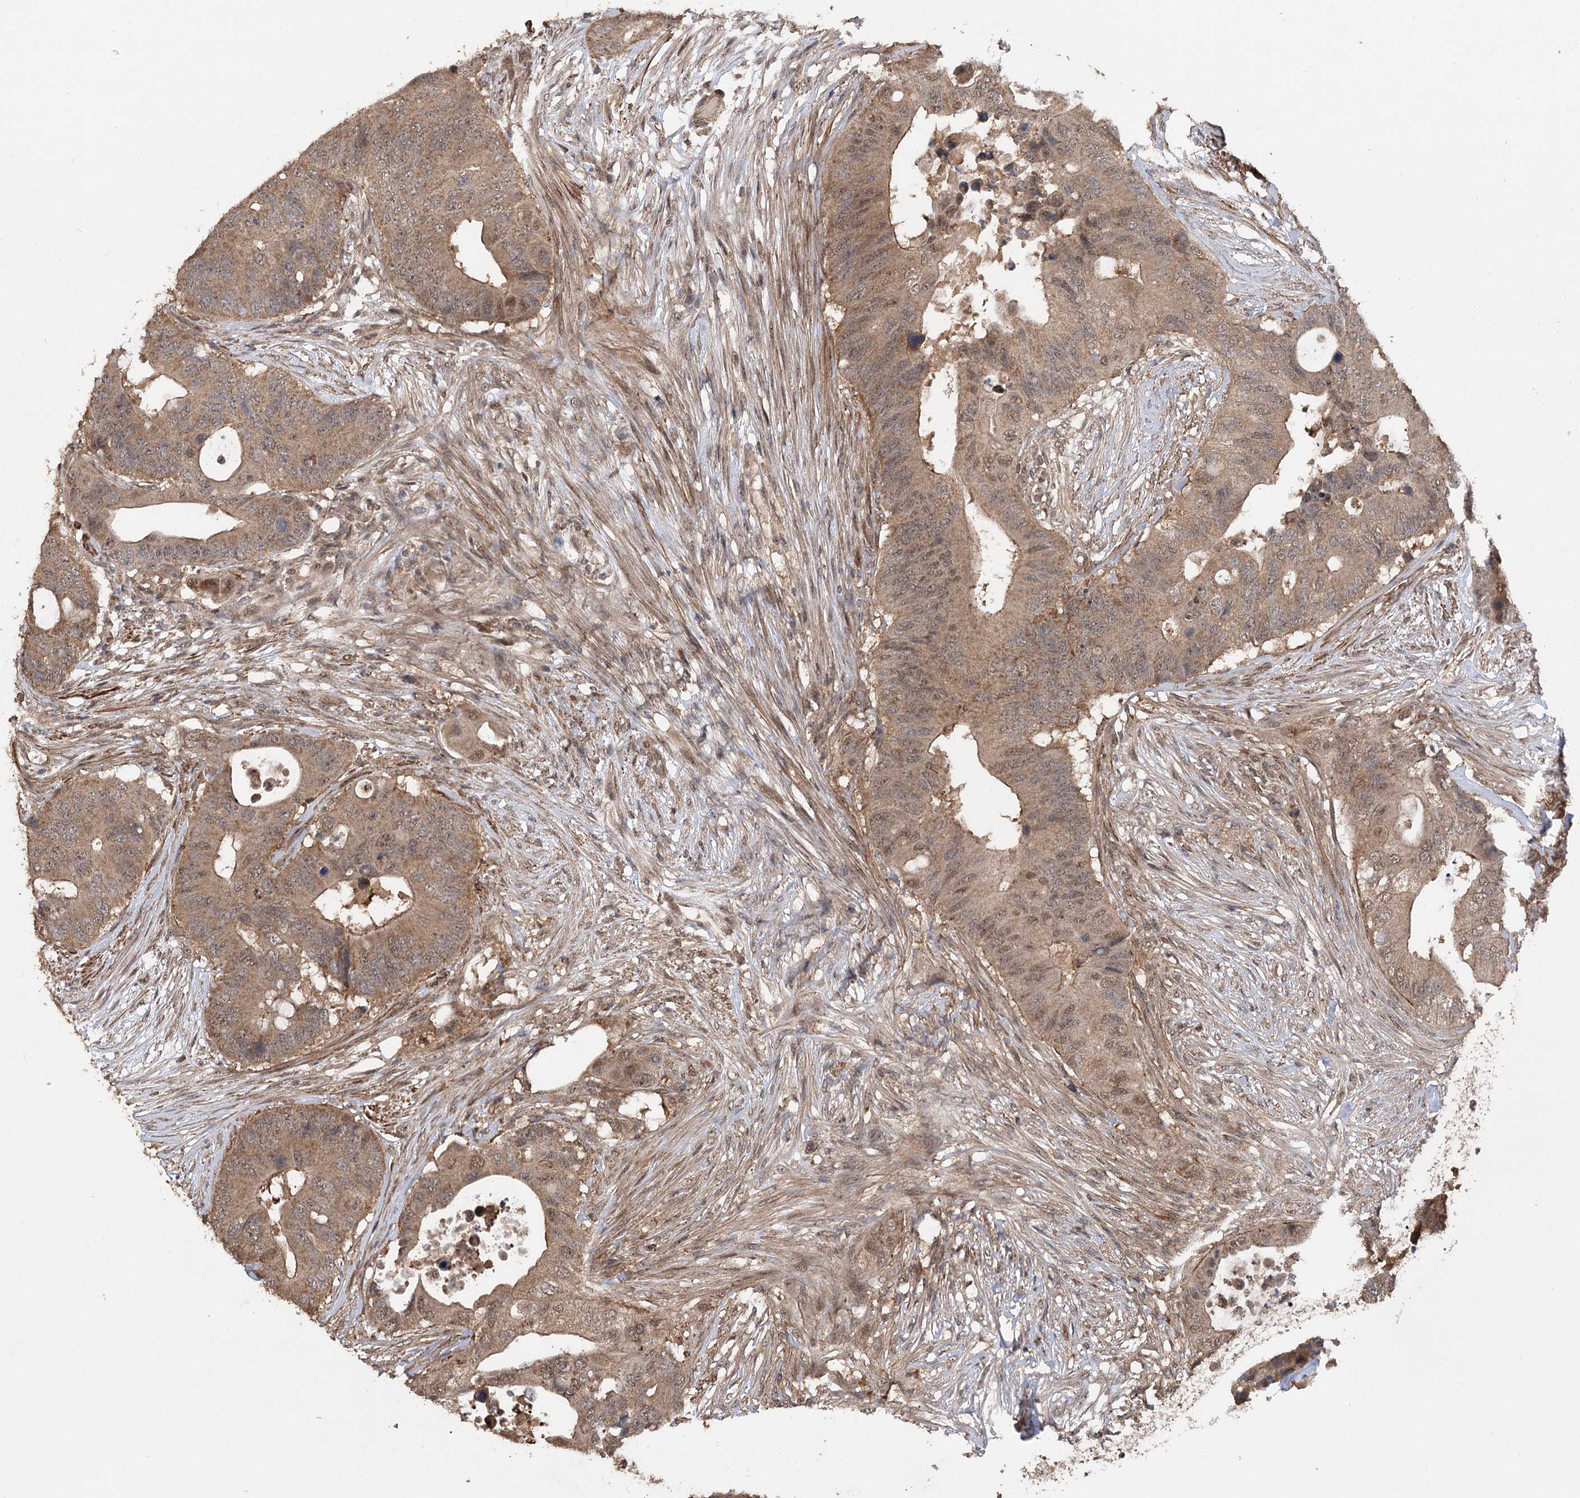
{"staining": {"intensity": "moderate", "quantity": ">75%", "location": "cytoplasmic/membranous,nuclear"}, "tissue": "colorectal cancer", "cell_type": "Tumor cells", "image_type": "cancer", "snomed": [{"axis": "morphology", "description": "Adenocarcinoma, NOS"}, {"axis": "topography", "description": "Colon"}], "caption": "High-magnification brightfield microscopy of colorectal cancer (adenocarcinoma) stained with DAB (3,3'-diaminobenzidine) (brown) and counterstained with hematoxylin (blue). tumor cells exhibit moderate cytoplasmic/membranous and nuclear positivity is present in approximately>75% of cells. (brown staining indicates protein expression, while blue staining denotes nuclei).", "gene": "TENM2", "patient": {"sex": "male", "age": 71}}